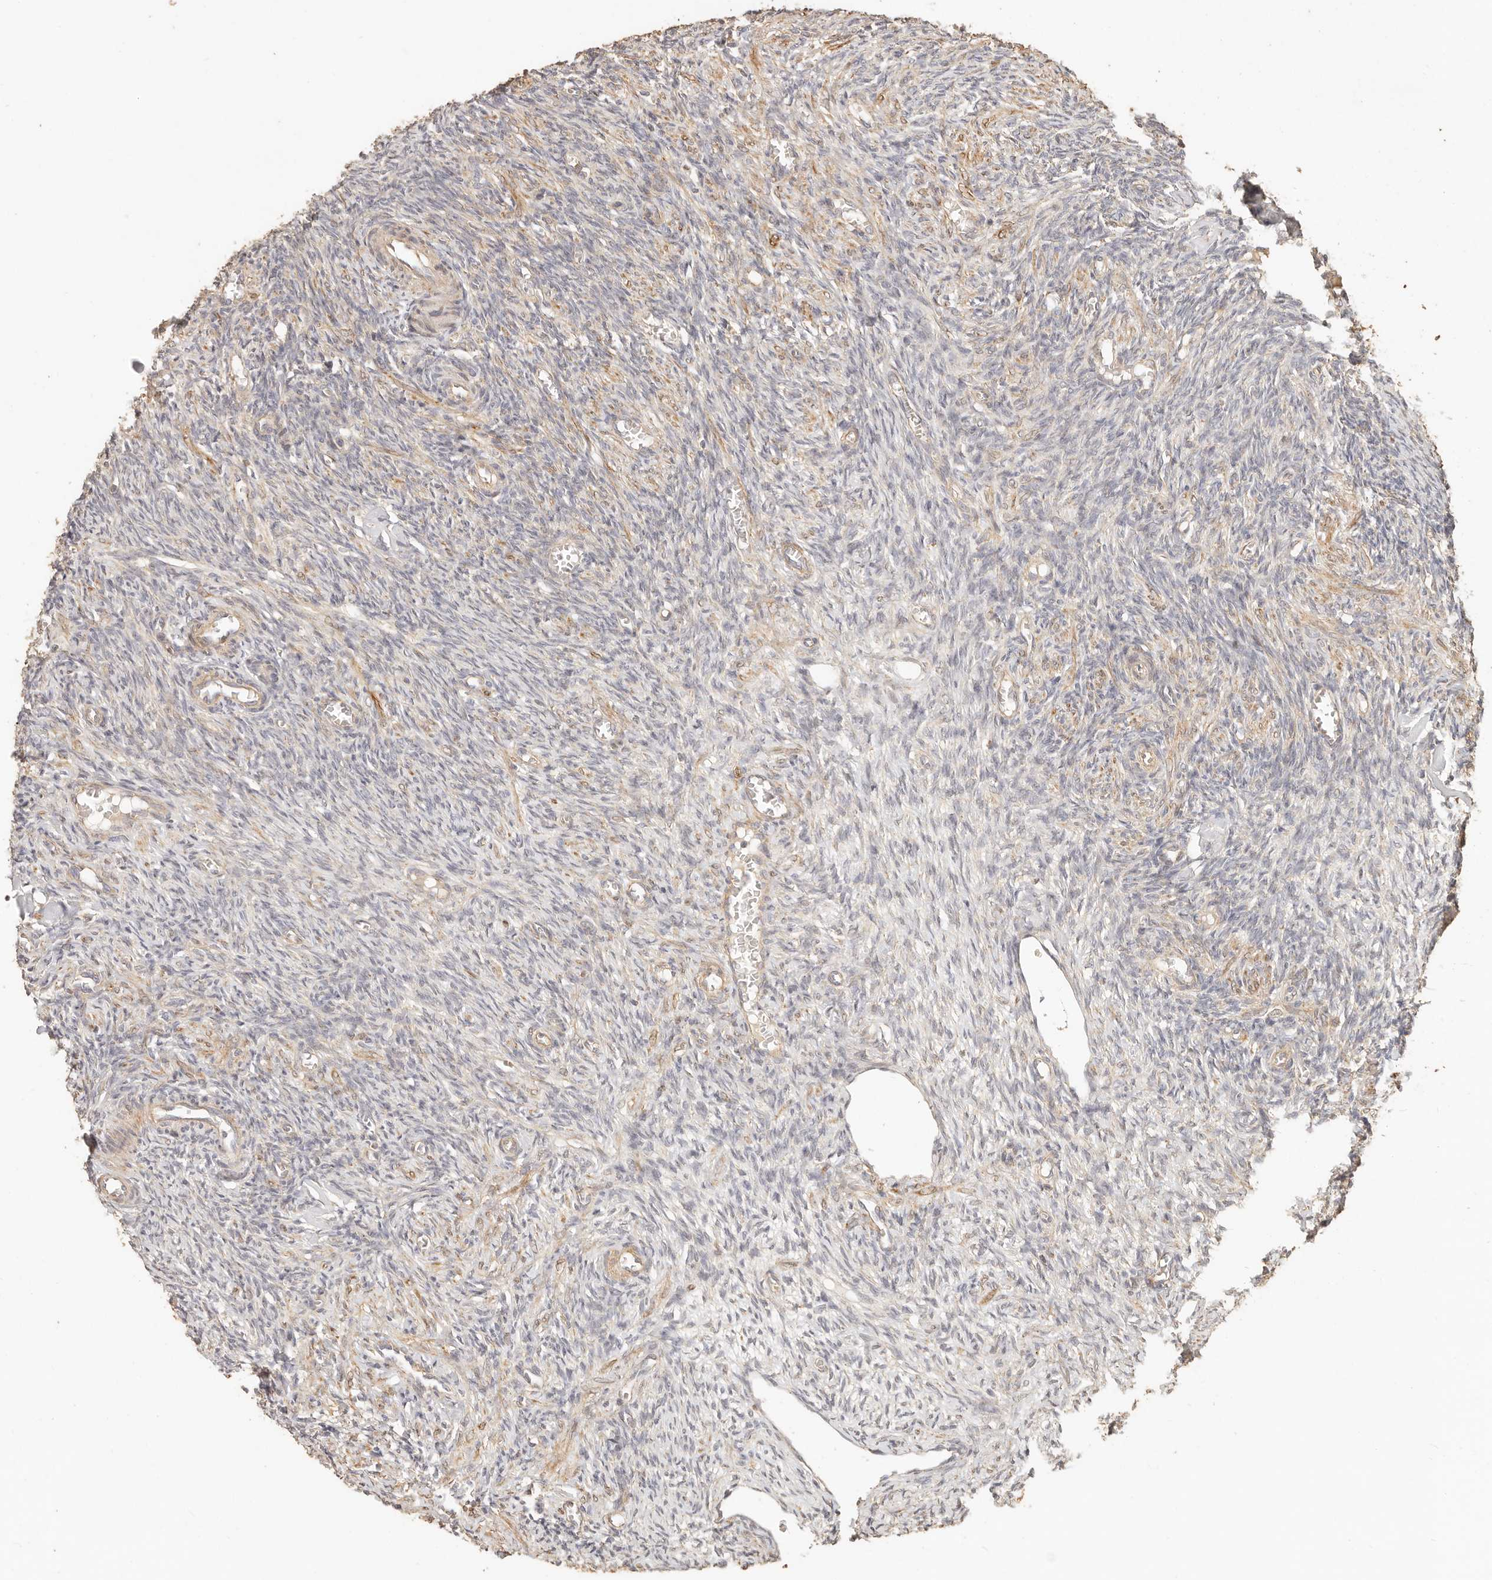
{"staining": {"intensity": "weak", "quantity": "25%-75%", "location": "cytoplasmic/membranous"}, "tissue": "ovary", "cell_type": "Follicle cells", "image_type": "normal", "snomed": [{"axis": "morphology", "description": "Normal tissue, NOS"}, {"axis": "topography", "description": "Ovary"}], "caption": "This histopathology image shows immunohistochemistry staining of benign human ovary, with low weak cytoplasmic/membranous staining in about 25%-75% of follicle cells.", "gene": "PTPN22", "patient": {"sex": "female", "age": 27}}